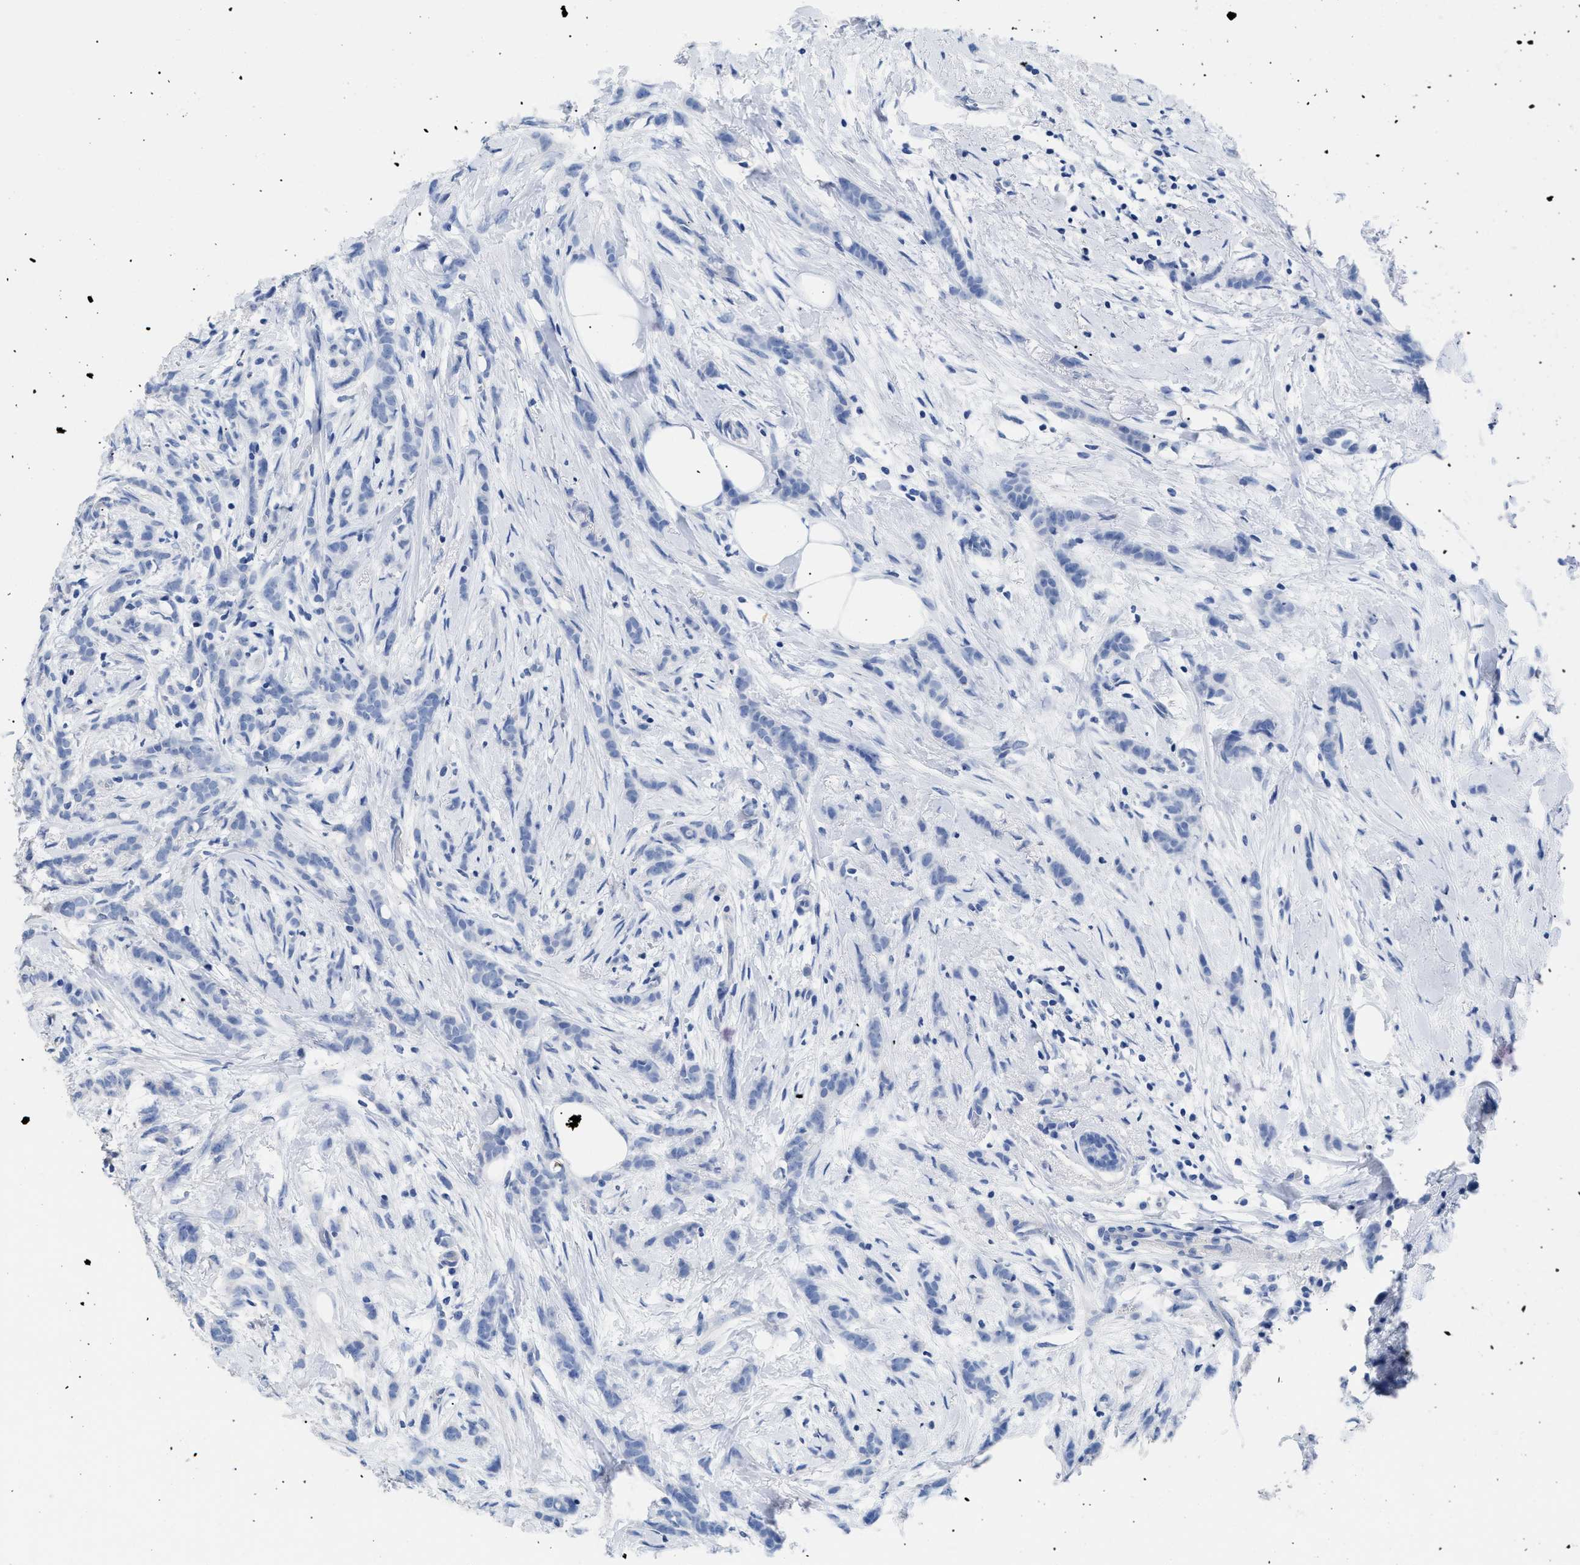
{"staining": {"intensity": "negative", "quantity": "none", "location": "none"}, "tissue": "breast cancer", "cell_type": "Tumor cells", "image_type": "cancer", "snomed": [{"axis": "morphology", "description": "Lobular carcinoma, in situ"}, {"axis": "morphology", "description": "Lobular carcinoma"}, {"axis": "topography", "description": "Breast"}], "caption": "Immunohistochemistry of breast cancer (lobular carcinoma in situ) exhibits no positivity in tumor cells.", "gene": "DLC1", "patient": {"sex": "female", "age": 41}}